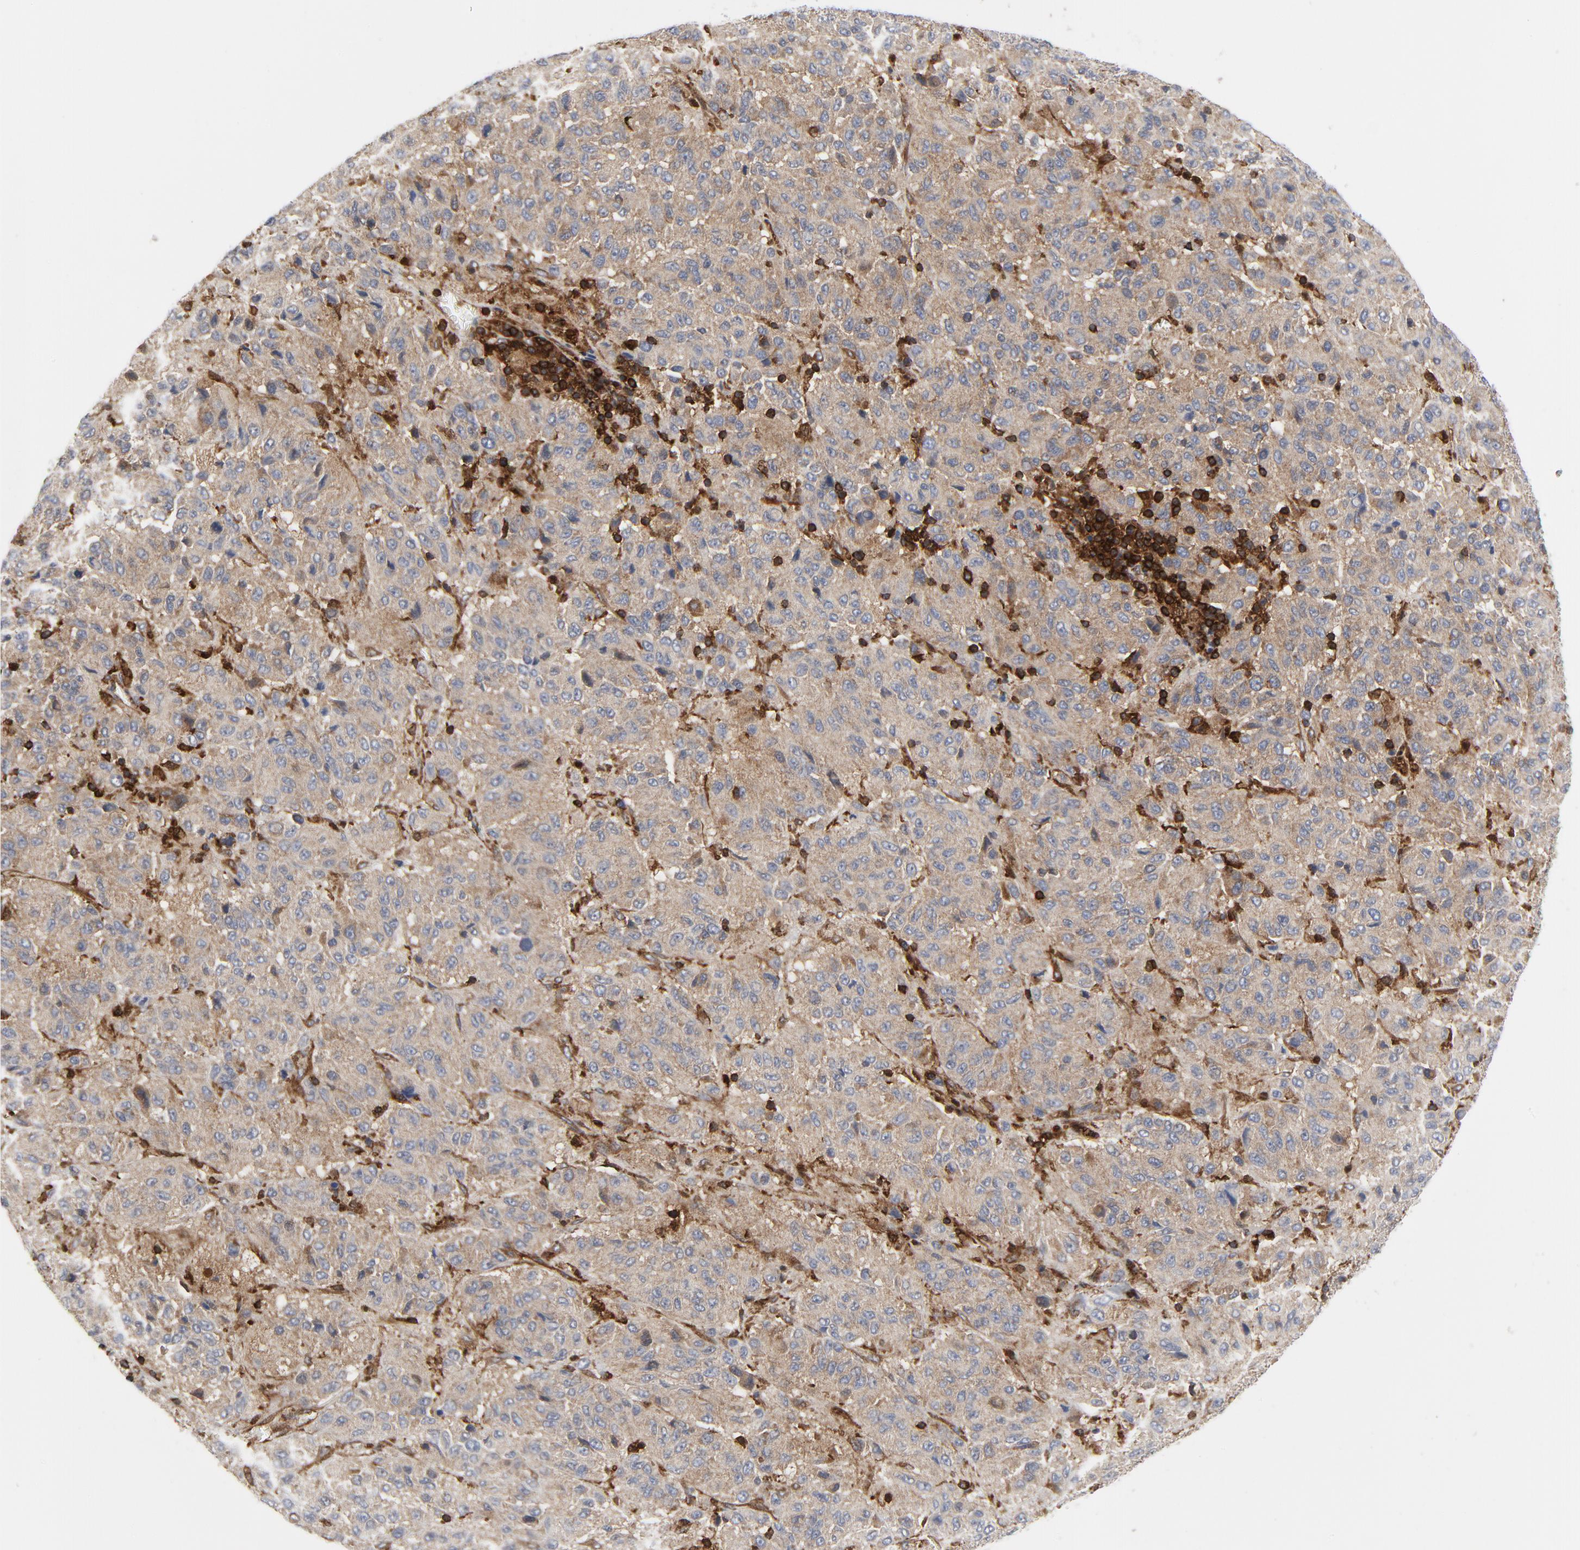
{"staining": {"intensity": "moderate", "quantity": ">75%", "location": "cytoplasmic/membranous"}, "tissue": "melanoma", "cell_type": "Tumor cells", "image_type": "cancer", "snomed": [{"axis": "morphology", "description": "Malignant melanoma, Metastatic site"}, {"axis": "topography", "description": "Lung"}], "caption": "Human melanoma stained with a protein marker exhibits moderate staining in tumor cells.", "gene": "YES1", "patient": {"sex": "male", "age": 64}}